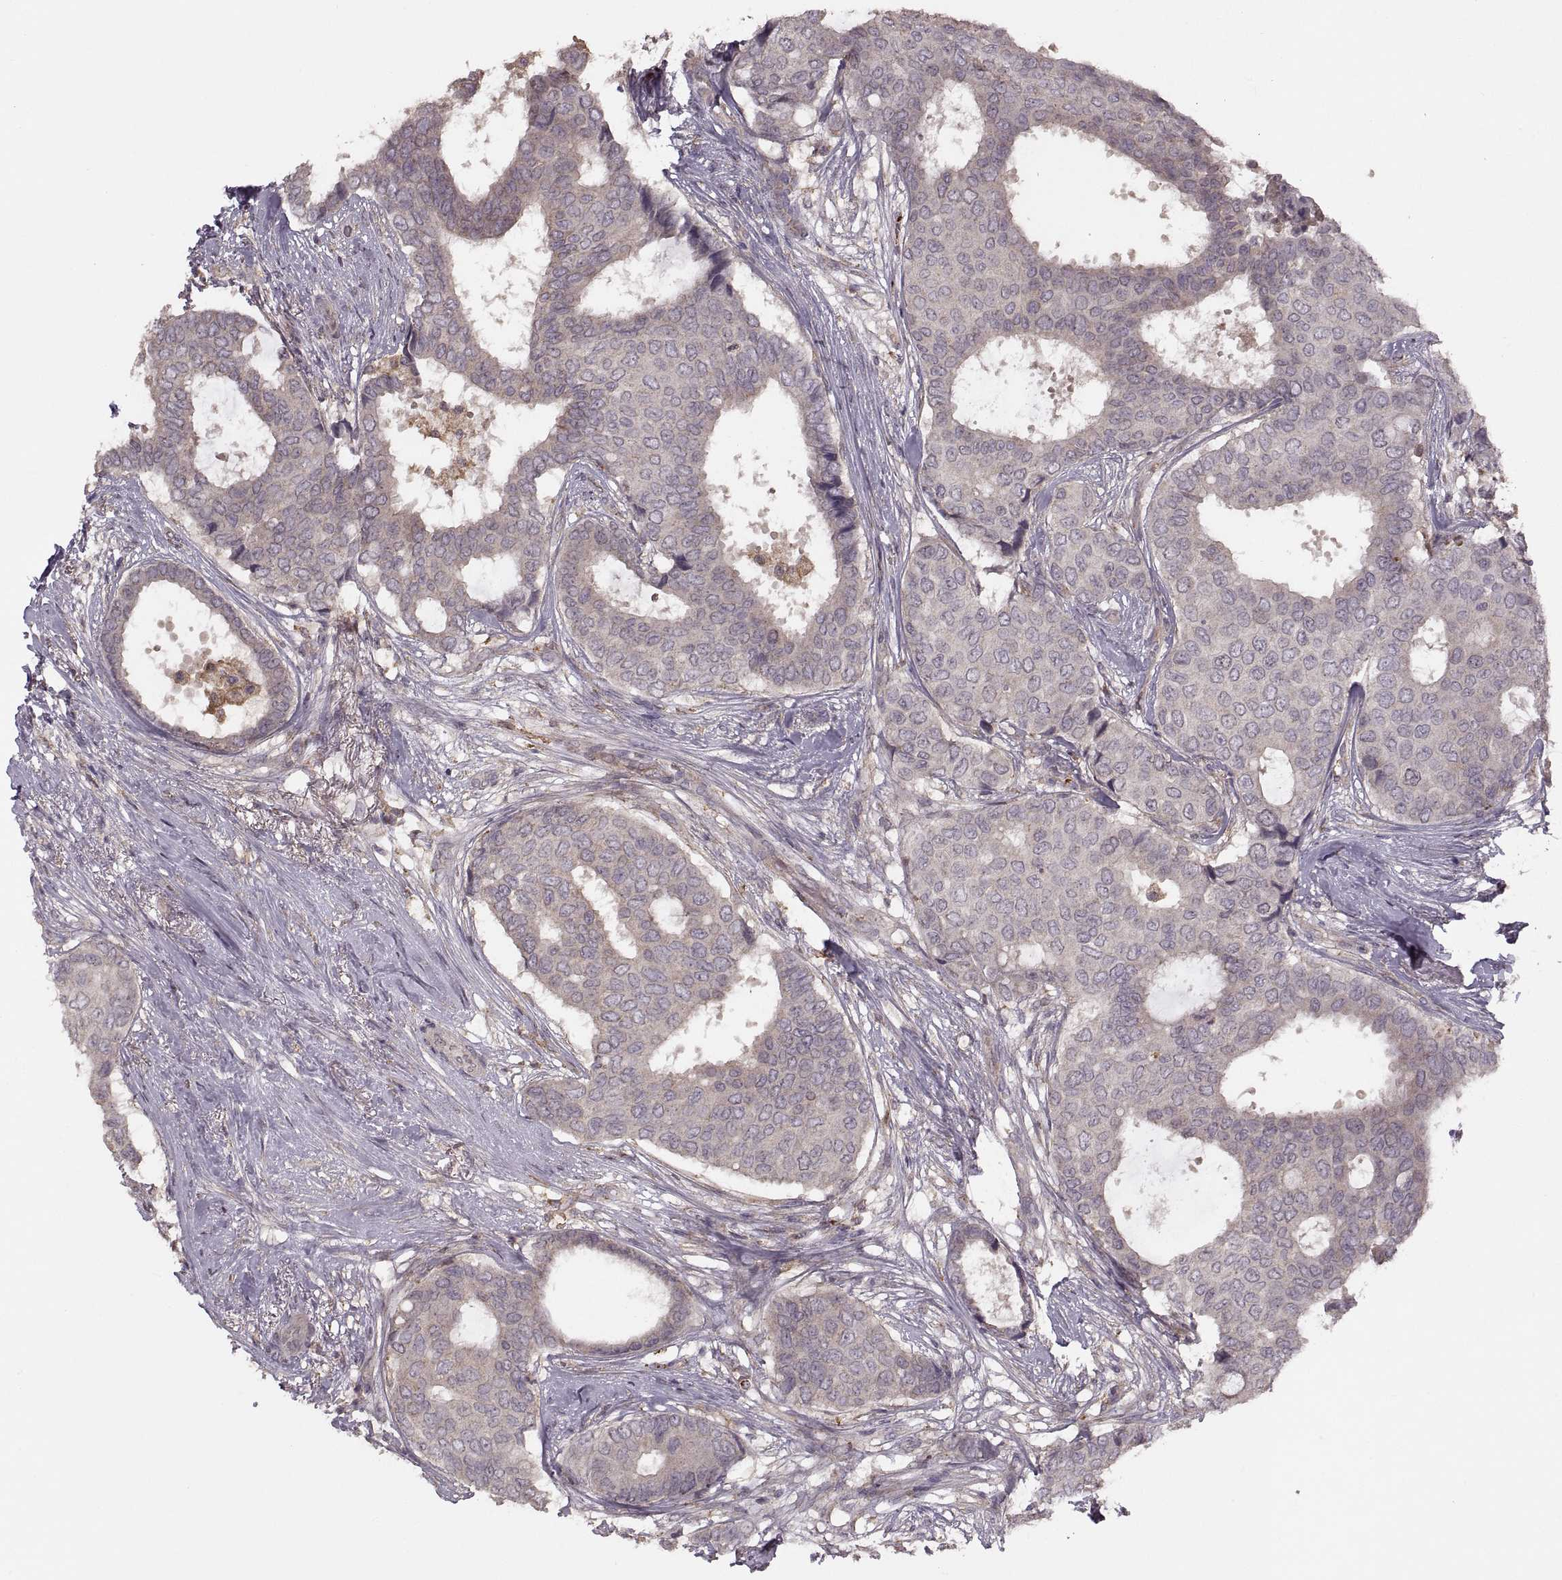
{"staining": {"intensity": "negative", "quantity": "none", "location": "none"}, "tissue": "breast cancer", "cell_type": "Tumor cells", "image_type": "cancer", "snomed": [{"axis": "morphology", "description": "Duct carcinoma"}, {"axis": "topography", "description": "Breast"}], "caption": "IHC photomicrograph of neoplastic tissue: human breast intraductal carcinoma stained with DAB shows no significant protein positivity in tumor cells.", "gene": "PIERCE1", "patient": {"sex": "female", "age": 75}}